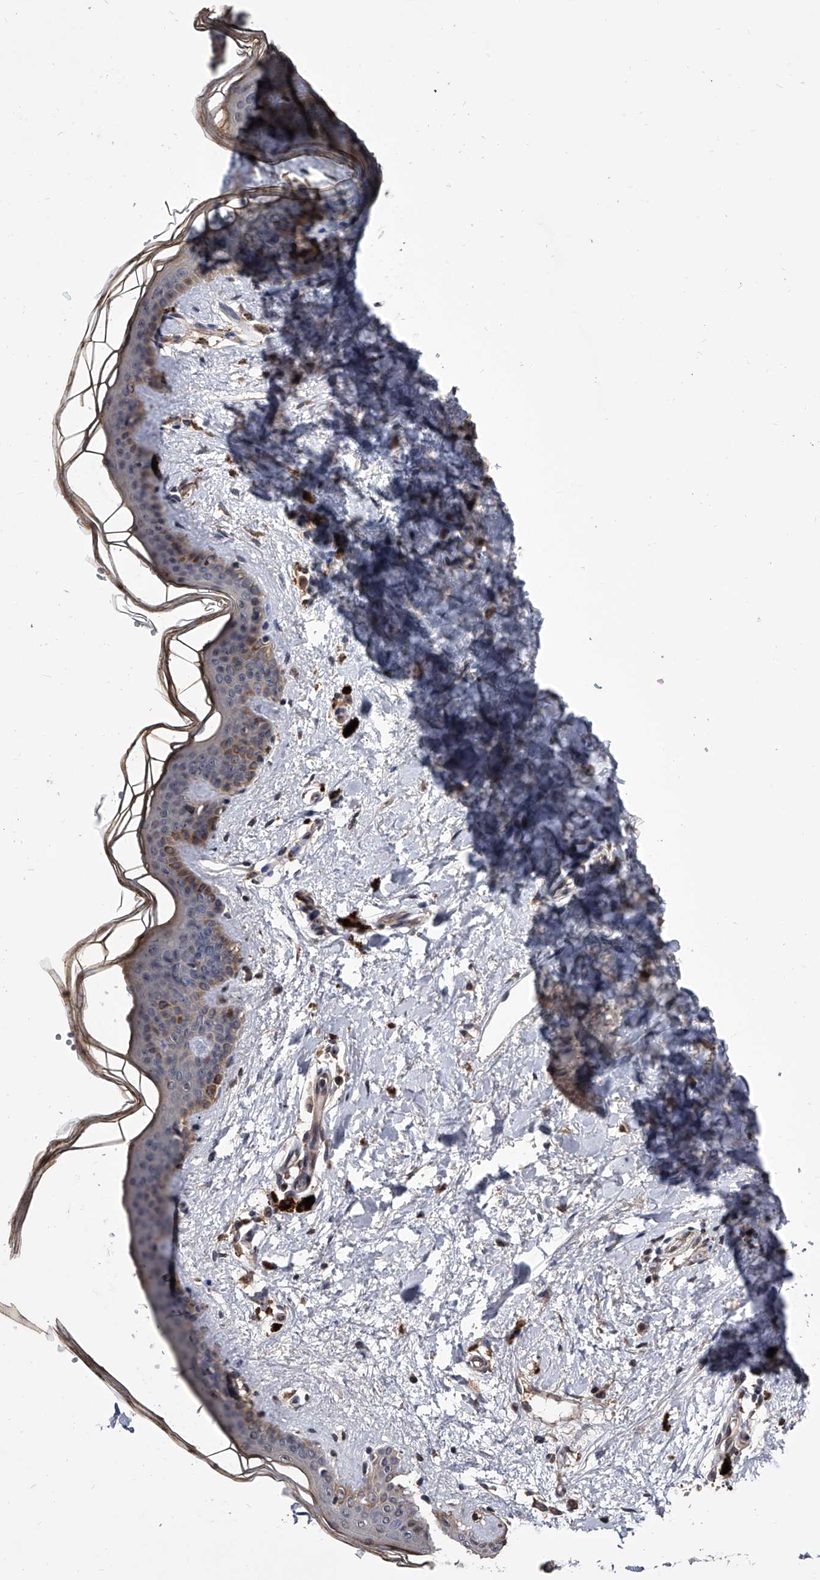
{"staining": {"intensity": "weak", "quantity": ">75%", "location": "cytoplasmic/membranous"}, "tissue": "skin", "cell_type": "Fibroblasts", "image_type": "normal", "snomed": [{"axis": "morphology", "description": "Normal tissue, NOS"}, {"axis": "topography", "description": "Skin"}], "caption": "Immunohistochemistry image of normal human skin stained for a protein (brown), which shows low levels of weak cytoplasmic/membranous staining in about >75% of fibroblasts.", "gene": "EFCAB7", "patient": {"sex": "female", "age": 46}}